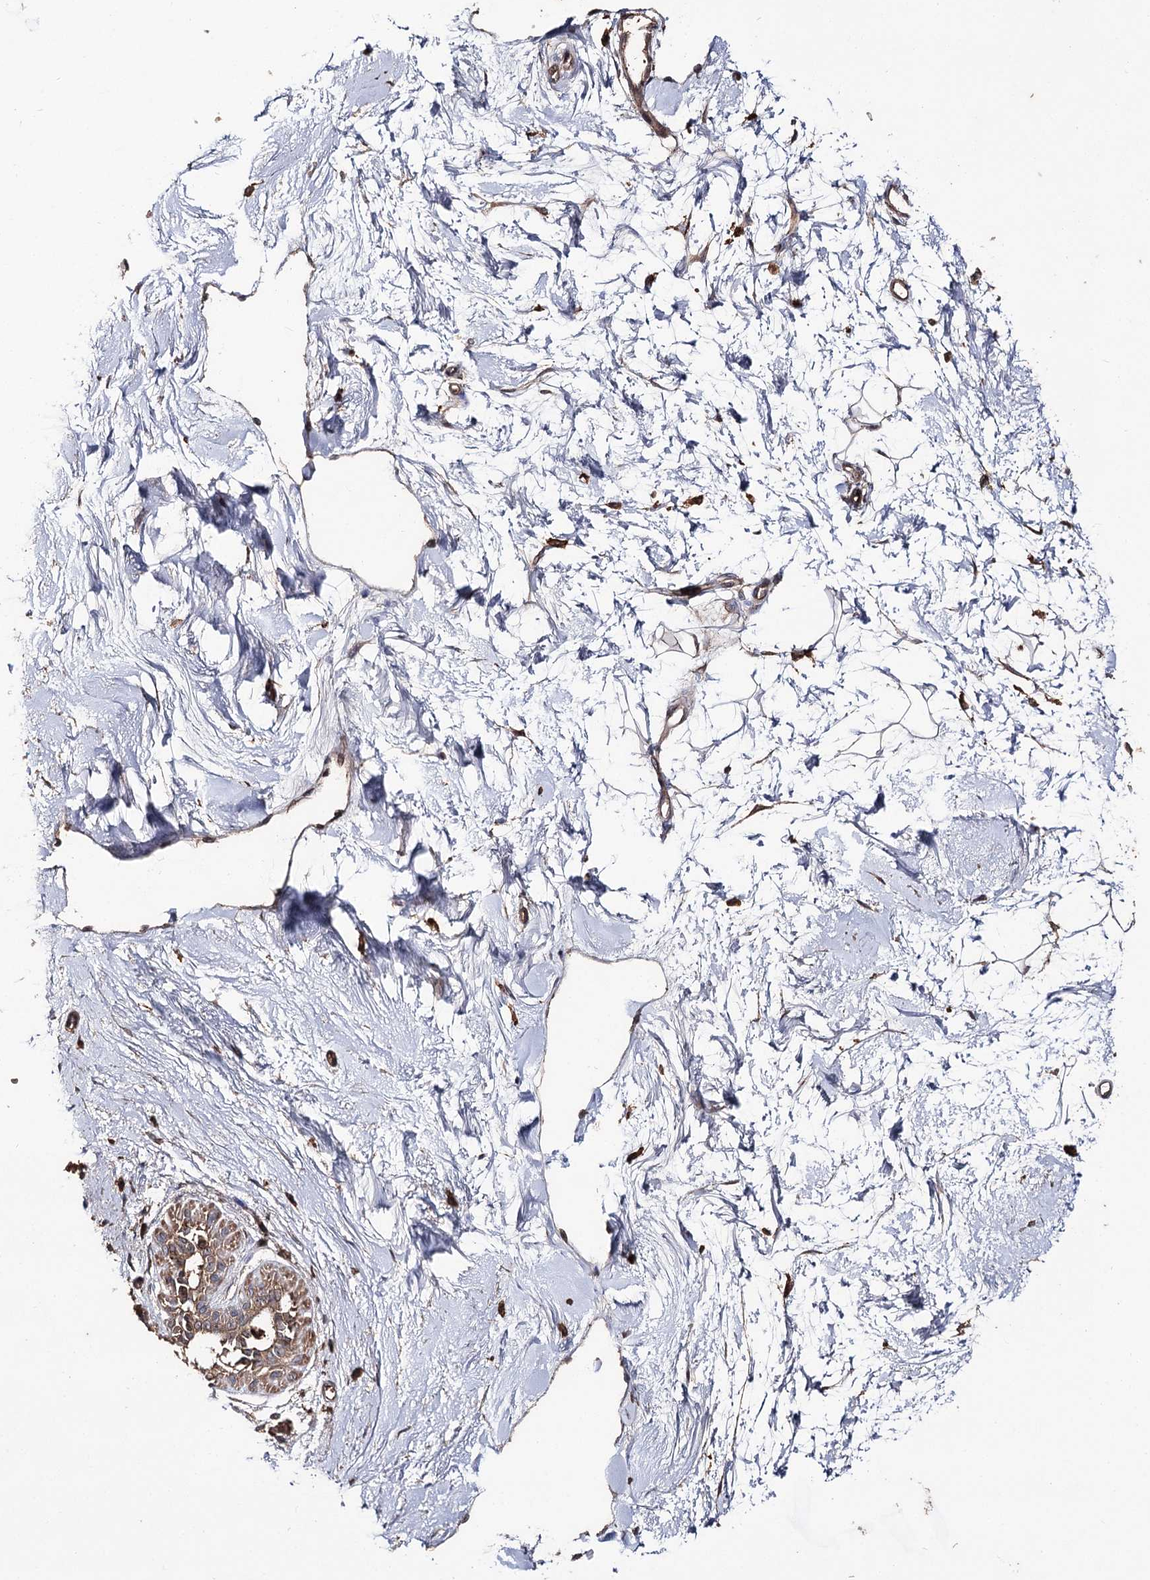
{"staining": {"intensity": "negative", "quantity": "none", "location": "none"}, "tissue": "breast", "cell_type": "Adipocytes", "image_type": "normal", "snomed": [{"axis": "morphology", "description": "Normal tissue, NOS"}, {"axis": "topography", "description": "Breast"}], "caption": "Immunohistochemistry (IHC) of benign breast displays no positivity in adipocytes.", "gene": "FAM53B", "patient": {"sex": "female", "age": 45}}